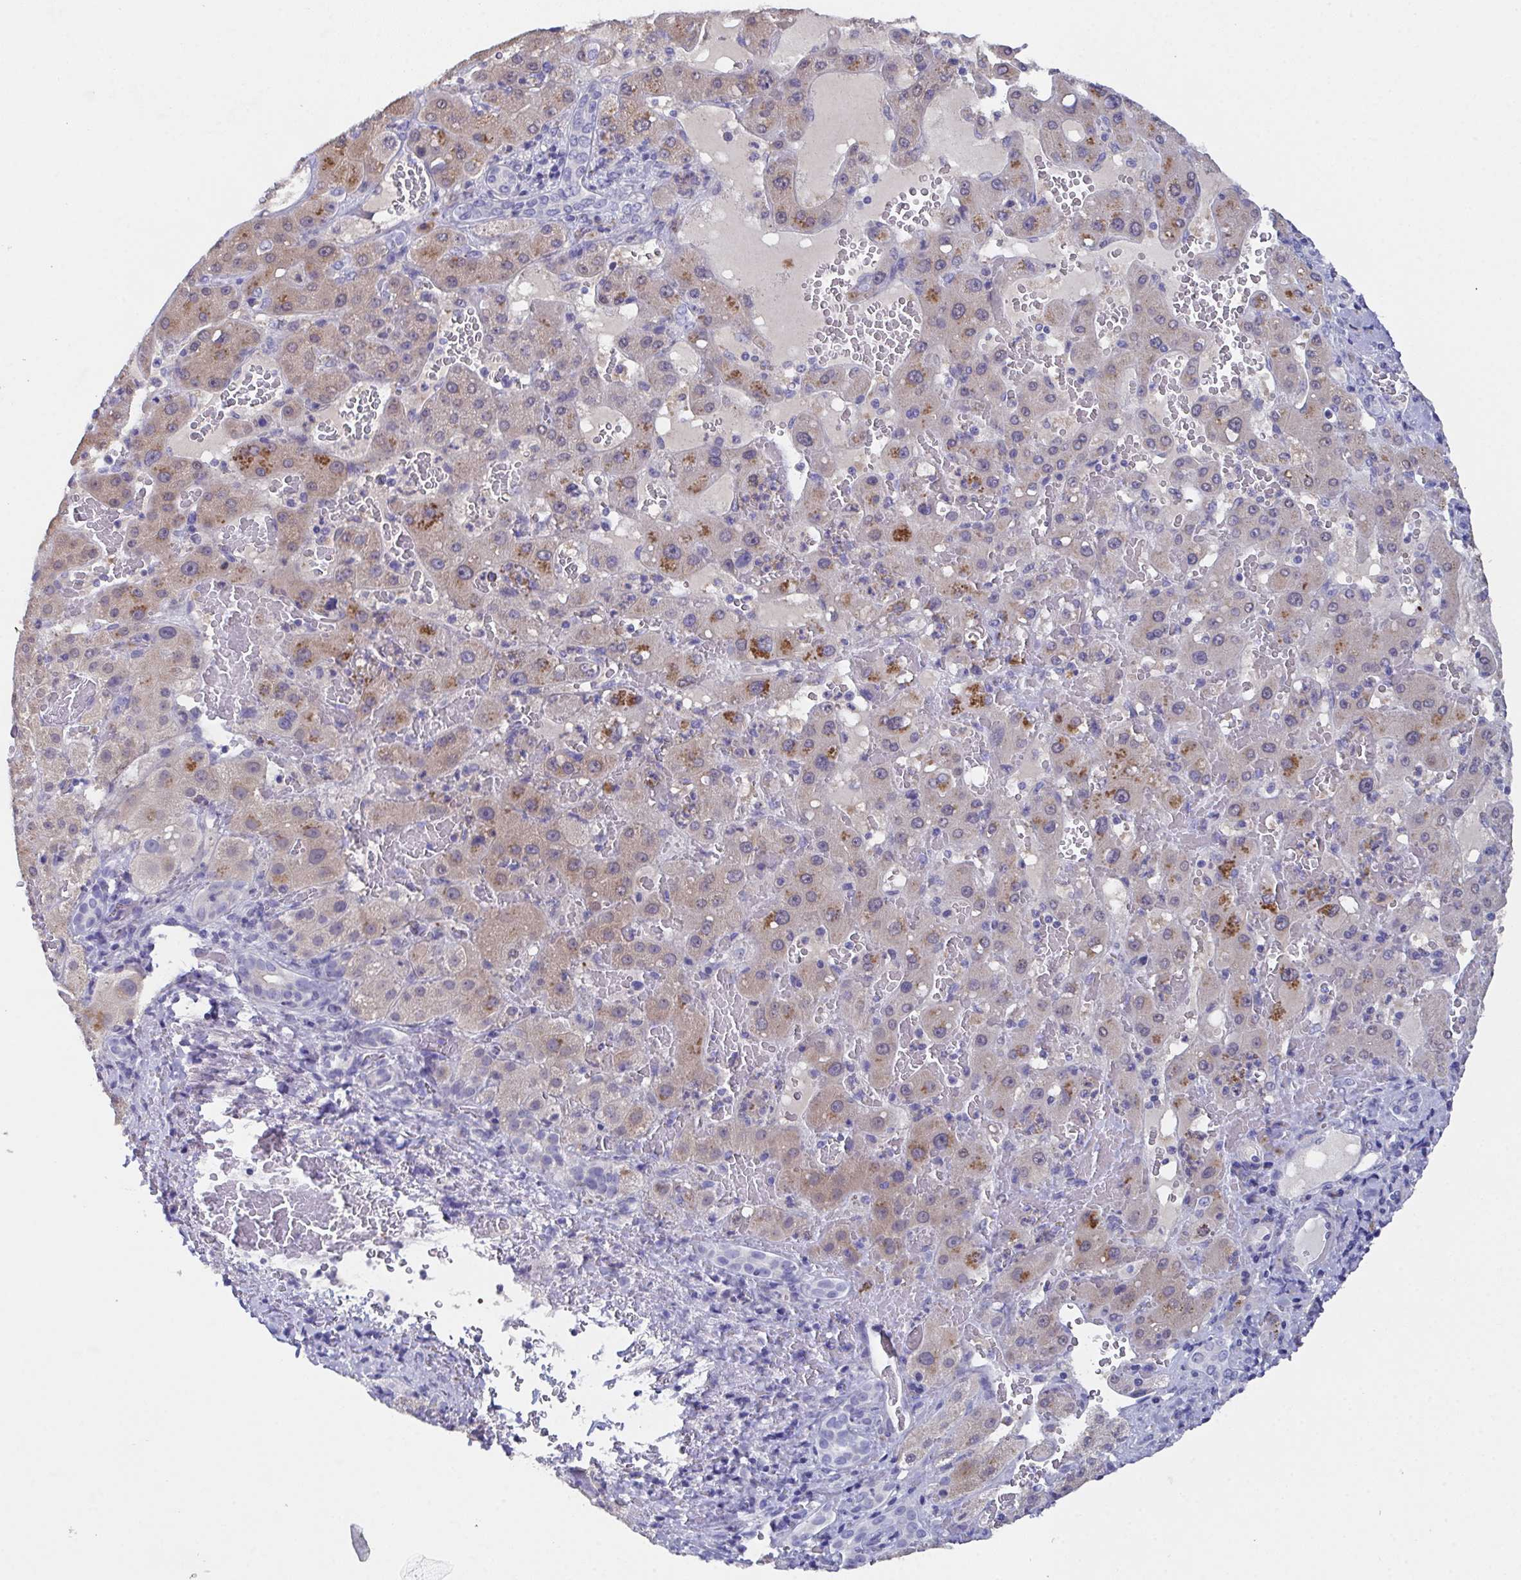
{"staining": {"intensity": "weak", "quantity": "25%-75%", "location": "cytoplasmic/membranous"}, "tissue": "liver cancer", "cell_type": "Tumor cells", "image_type": "cancer", "snomed": [{"axis": "morphology", "description": "Carcinoma, Hepatocellular, NOS"}, {"axis": "topography", "description": "Liver"}], "caption": "This micrograph shows immunohistochemistry (IHC) staining of human liver cancer, with low weak cytoplasmic/membranous positivity in about 25%-75% of tumor cells.", "gene": "SSC4D", "patient": {"sex": "female", "age": 73}}